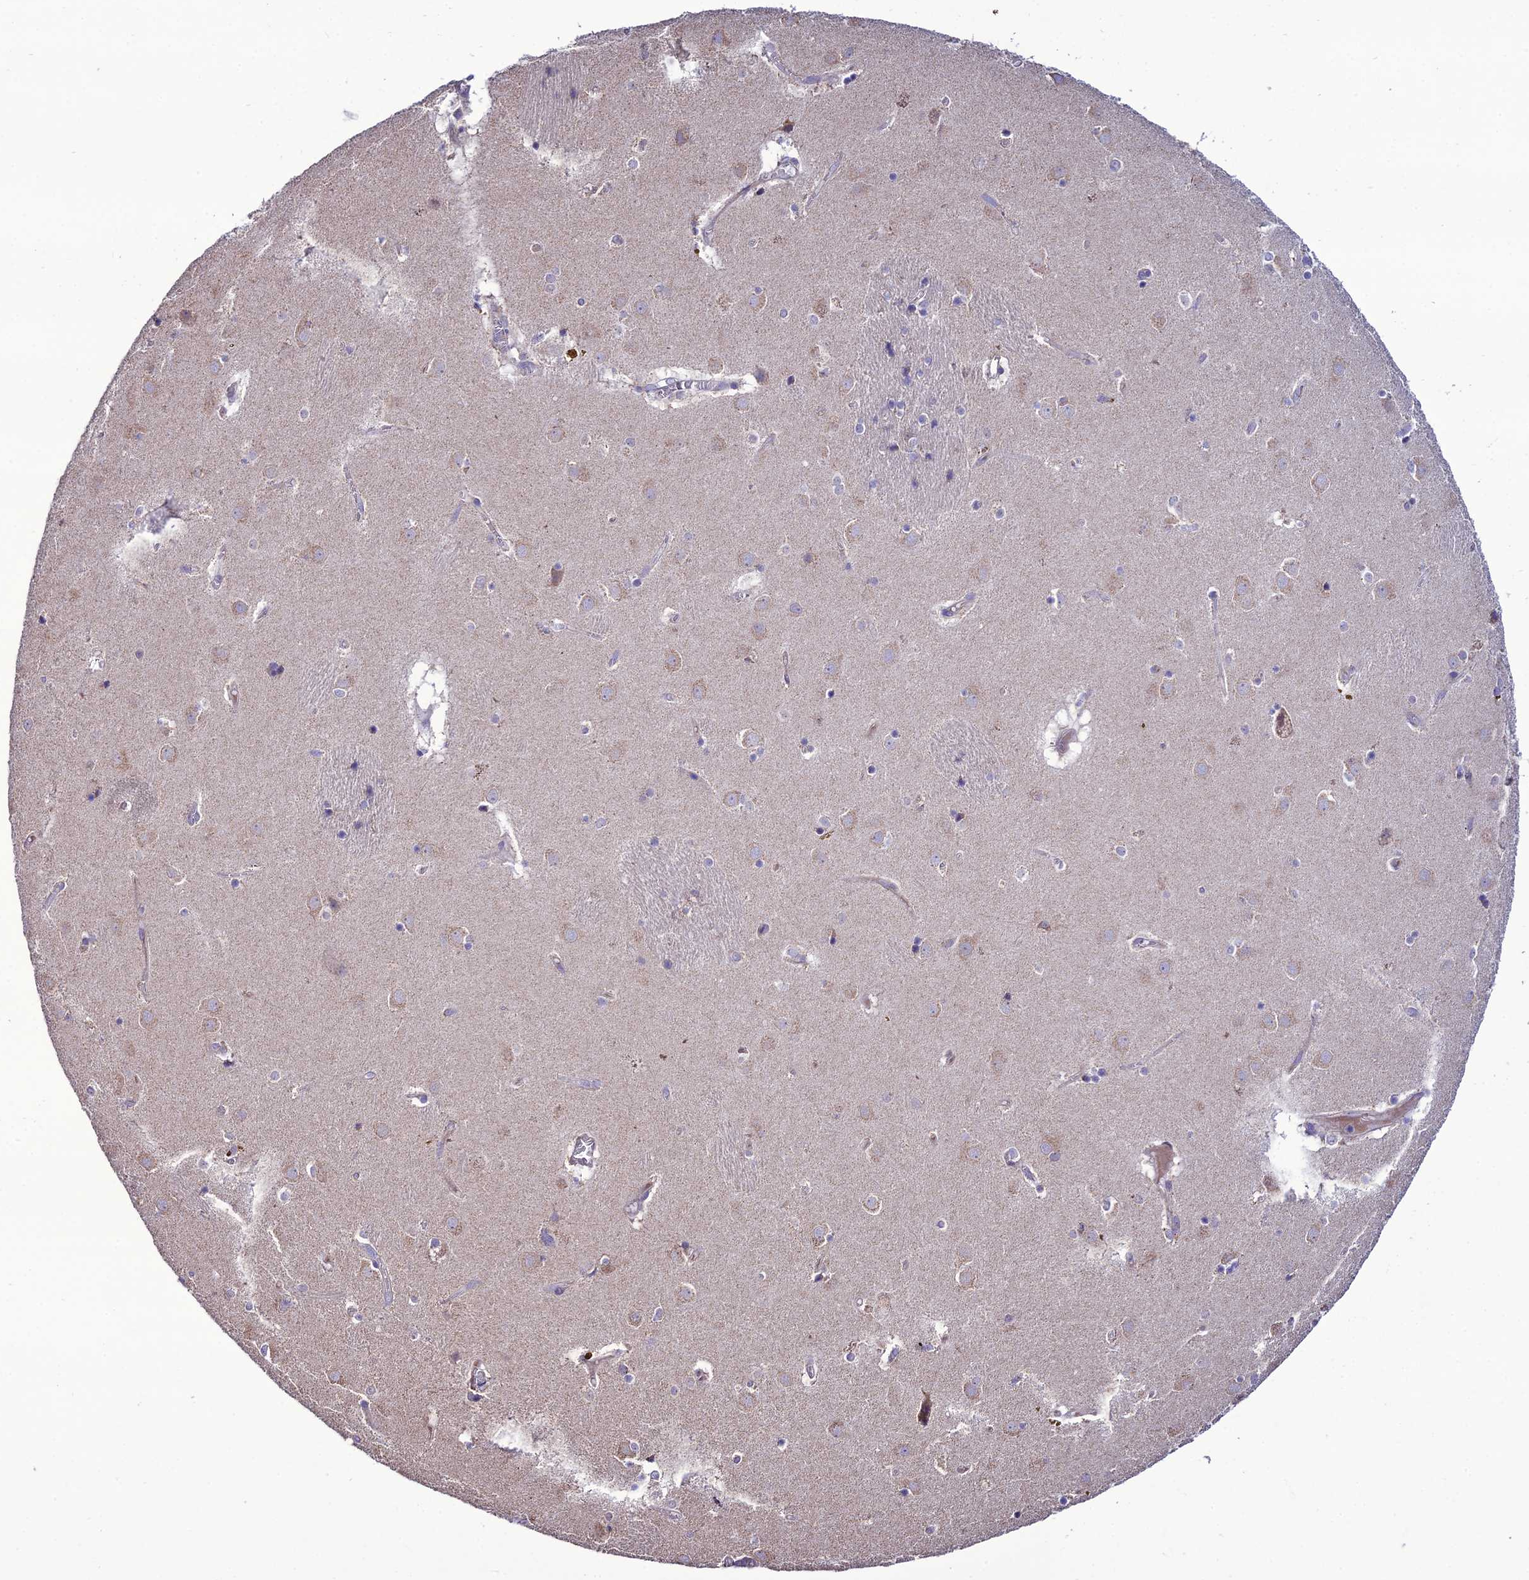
{"staining": {"intensity": "negative", "quantity": "none", "location": "none"}, "tissue": "caudate", "cell_type": "Glial cells", "image_type": "normal", "snomed": [{"axis": "morphology", "description": "Normal tissue, NOS"}, {"axis": "topography", "description": "Lateral ventricle wall"}], "caption": "Micrograph shows no protein staining in glial cells of normal caudate. The staining is performed using DAB (3,3'-diaminobenzidine) brown chromogen with nuclei counter-stained in using hematoxylin.", "gene": "HOGA1", "patient": {"sex": "male", "age": 70}}